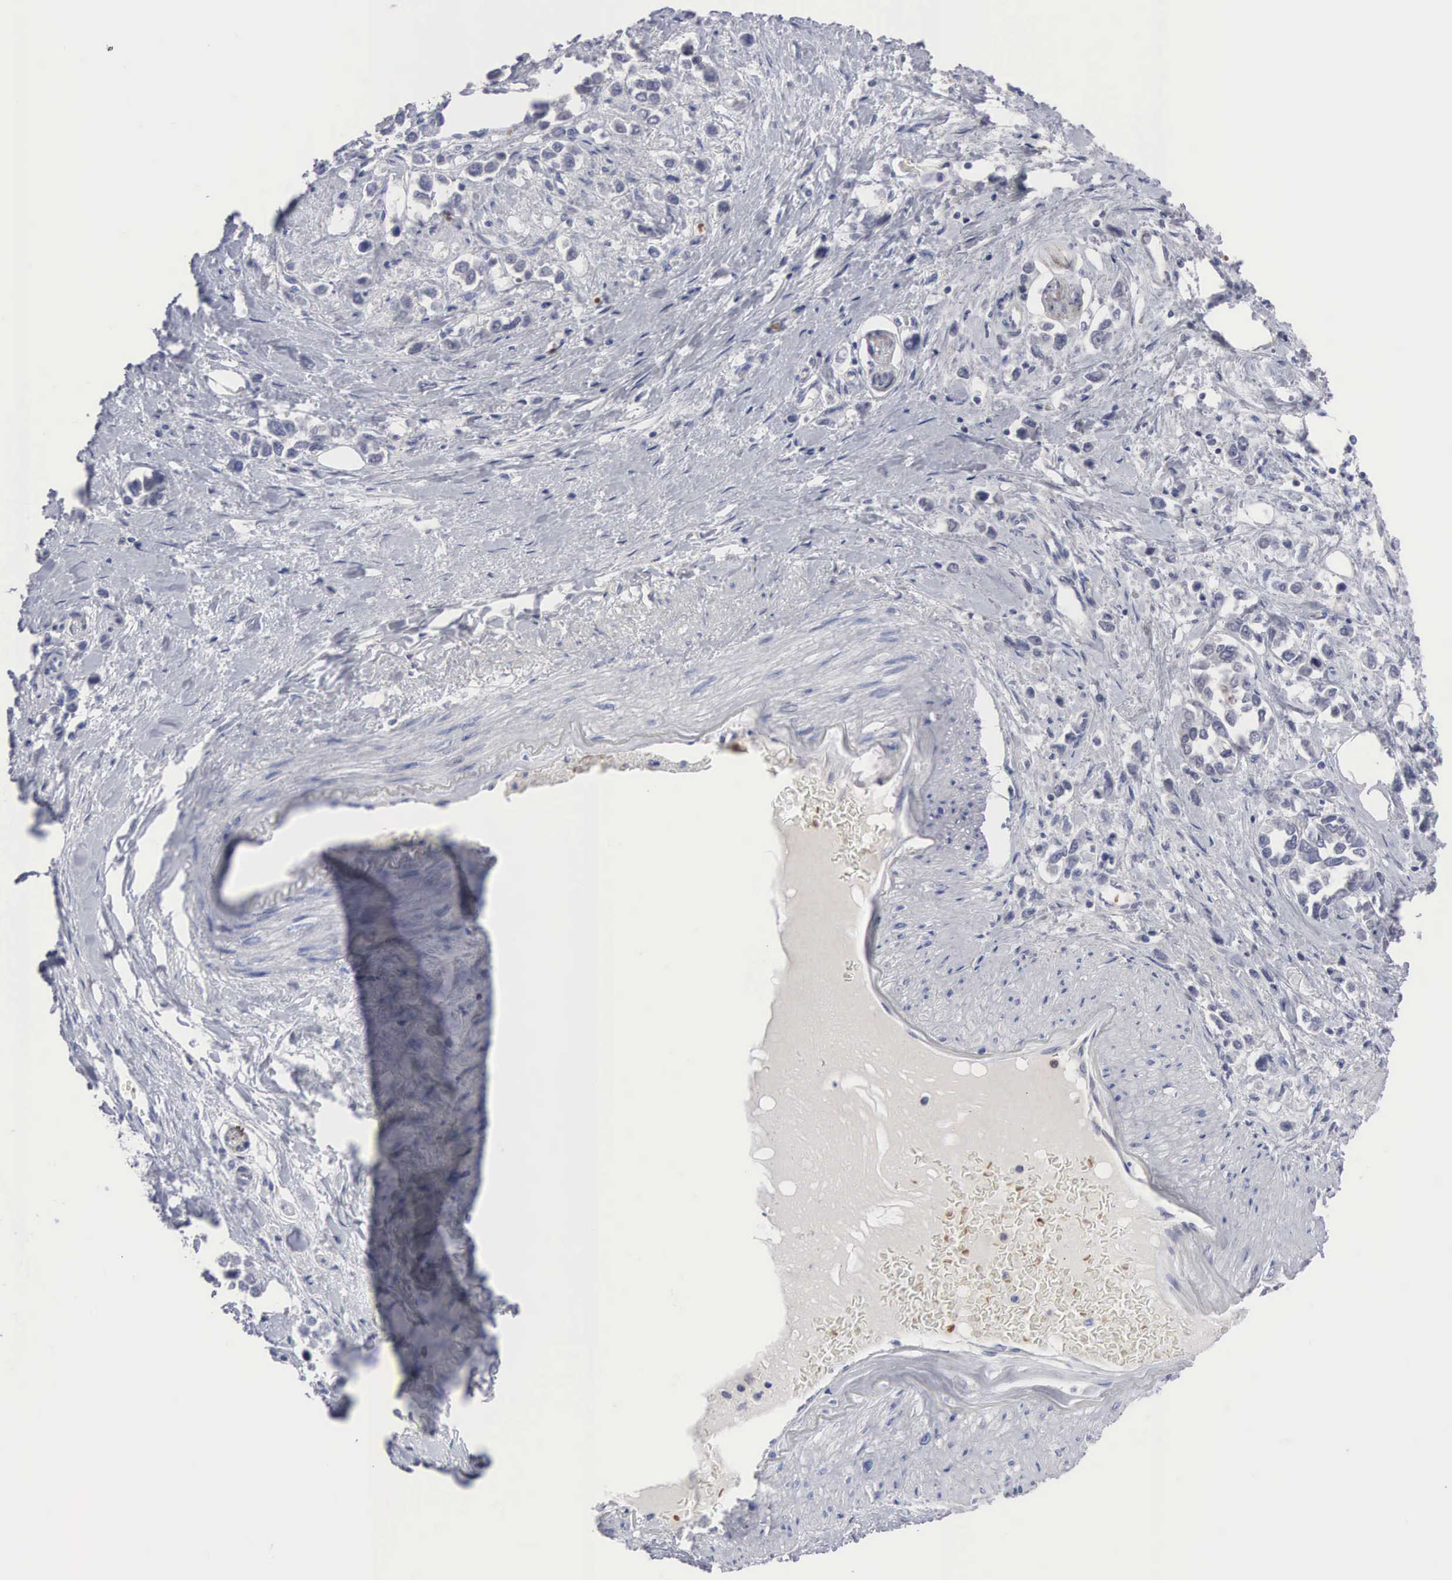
{"staining": {"intensity": "negative", "quantity": "none", "location": "none"}, "tissue": "stomach cancer", "cell_type": "Tumor cells", "image_type": "cancer", "snomed": [{"axis": "morphology", "description": "Adenocarcinoma, NOS"}, {"axis": "topography", "description": "Stomach, upper"}], "caption": "Immunohistochemistry of stomach adenocarcinoma exhibits no staining in tumor cells.", "gene": "ACOT4", "patient": {"sex": "male", "age": 76}}